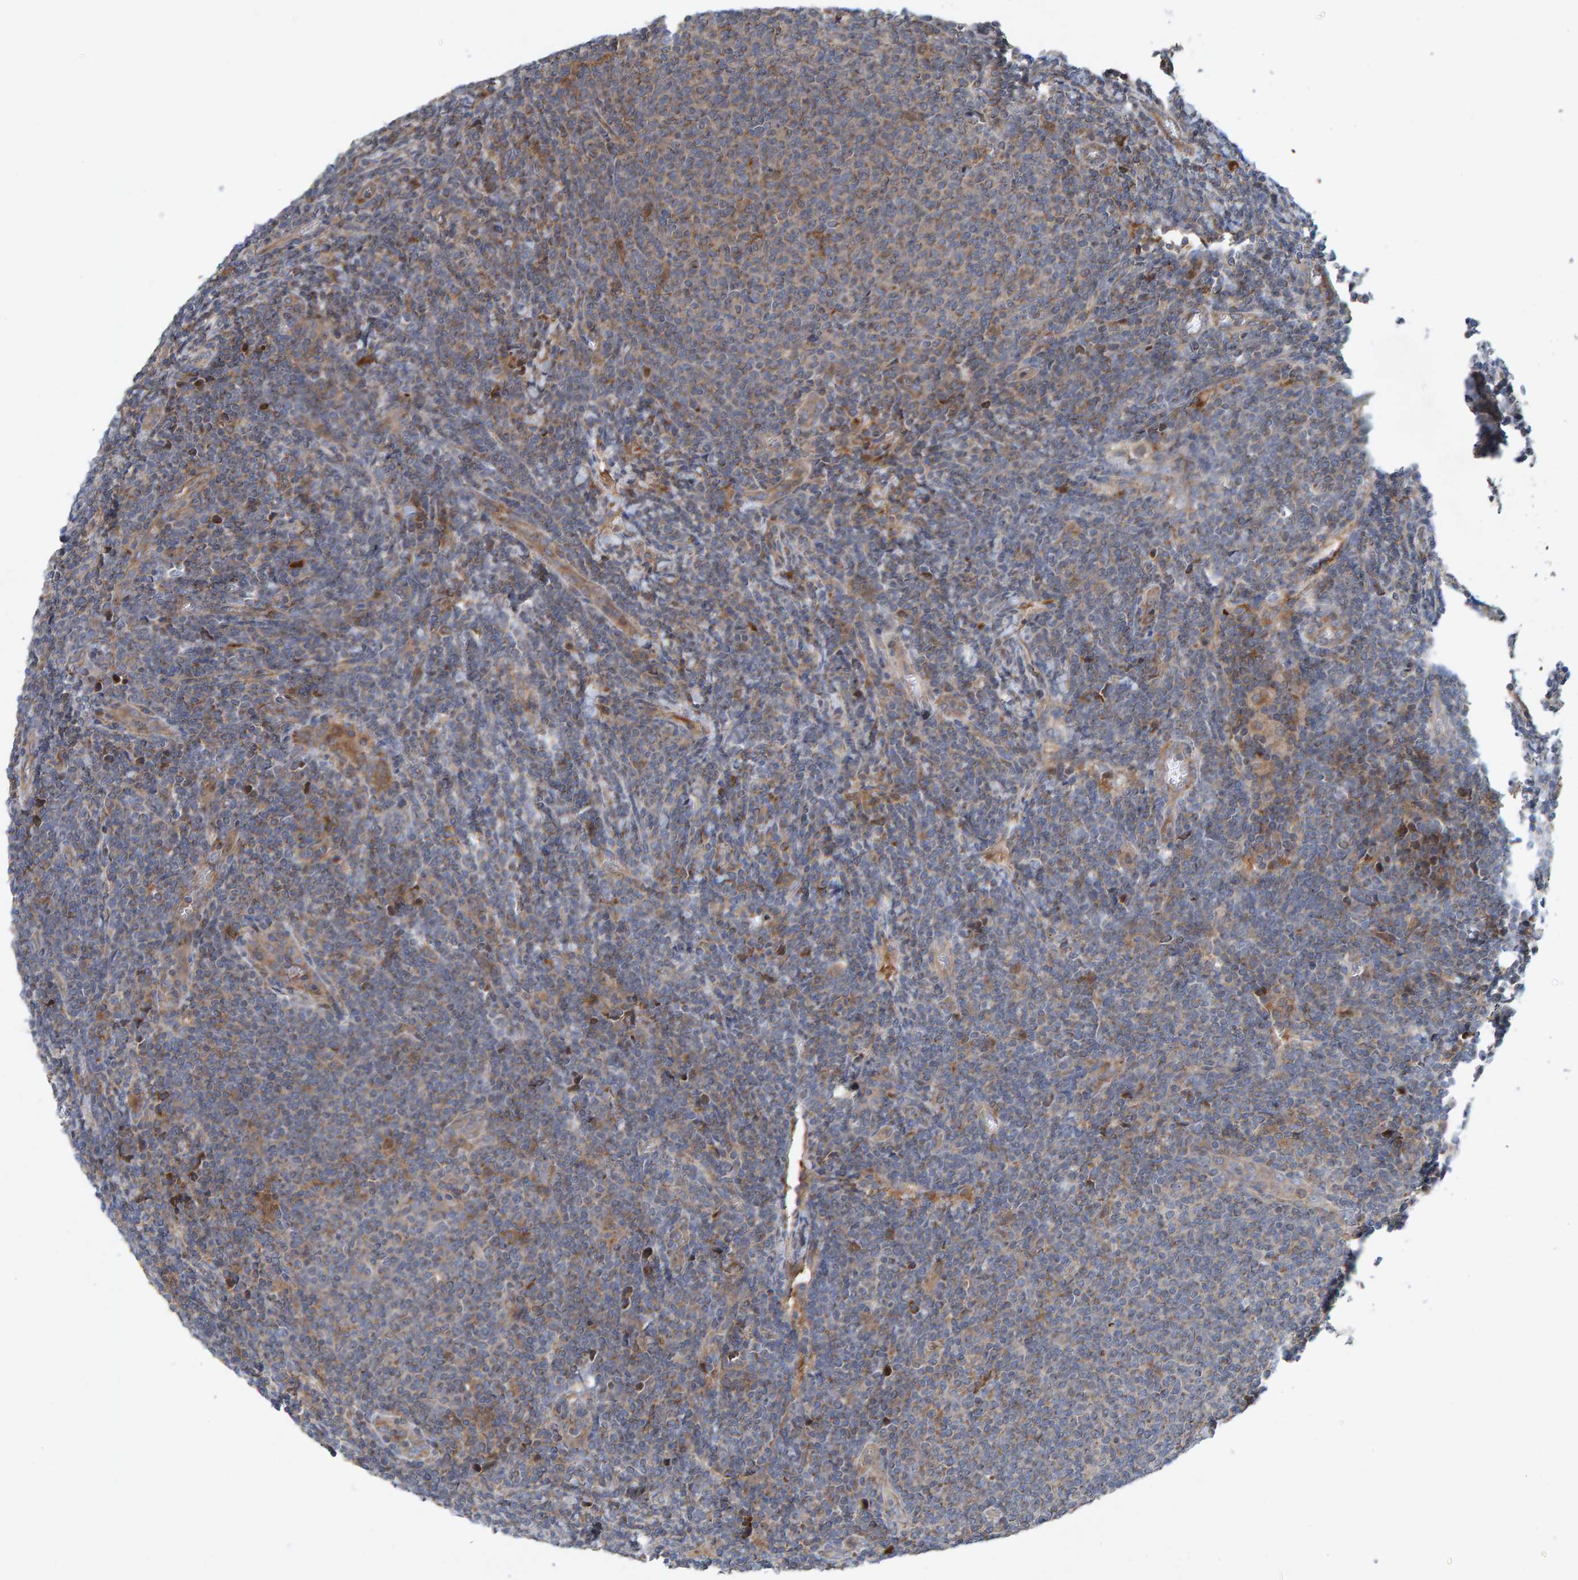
{"staining": {"intensity": "weak", "quantity": "25%-75%", "location": "cytoplasmic/membranous"}, "tissue": "lymphoma", "cell_type": "Tumor cells", "image_type": "cancer", "snomed": [{"axis": "morphology", "description": "Malignant lymphoma, non-Hodgkin's type, Low grade"}, {"axis": "topography", "description": "Lymph node"}], "caption": "Malignant lymphoma, non-Hodgkin's type (low-grade) stained with IHC shows weak cytoplasmic/membranous expression in approximately 25%-75% of tumor cells.", "gene": "KIAA0753", "patient": {"sex": "male", "age": 66}}